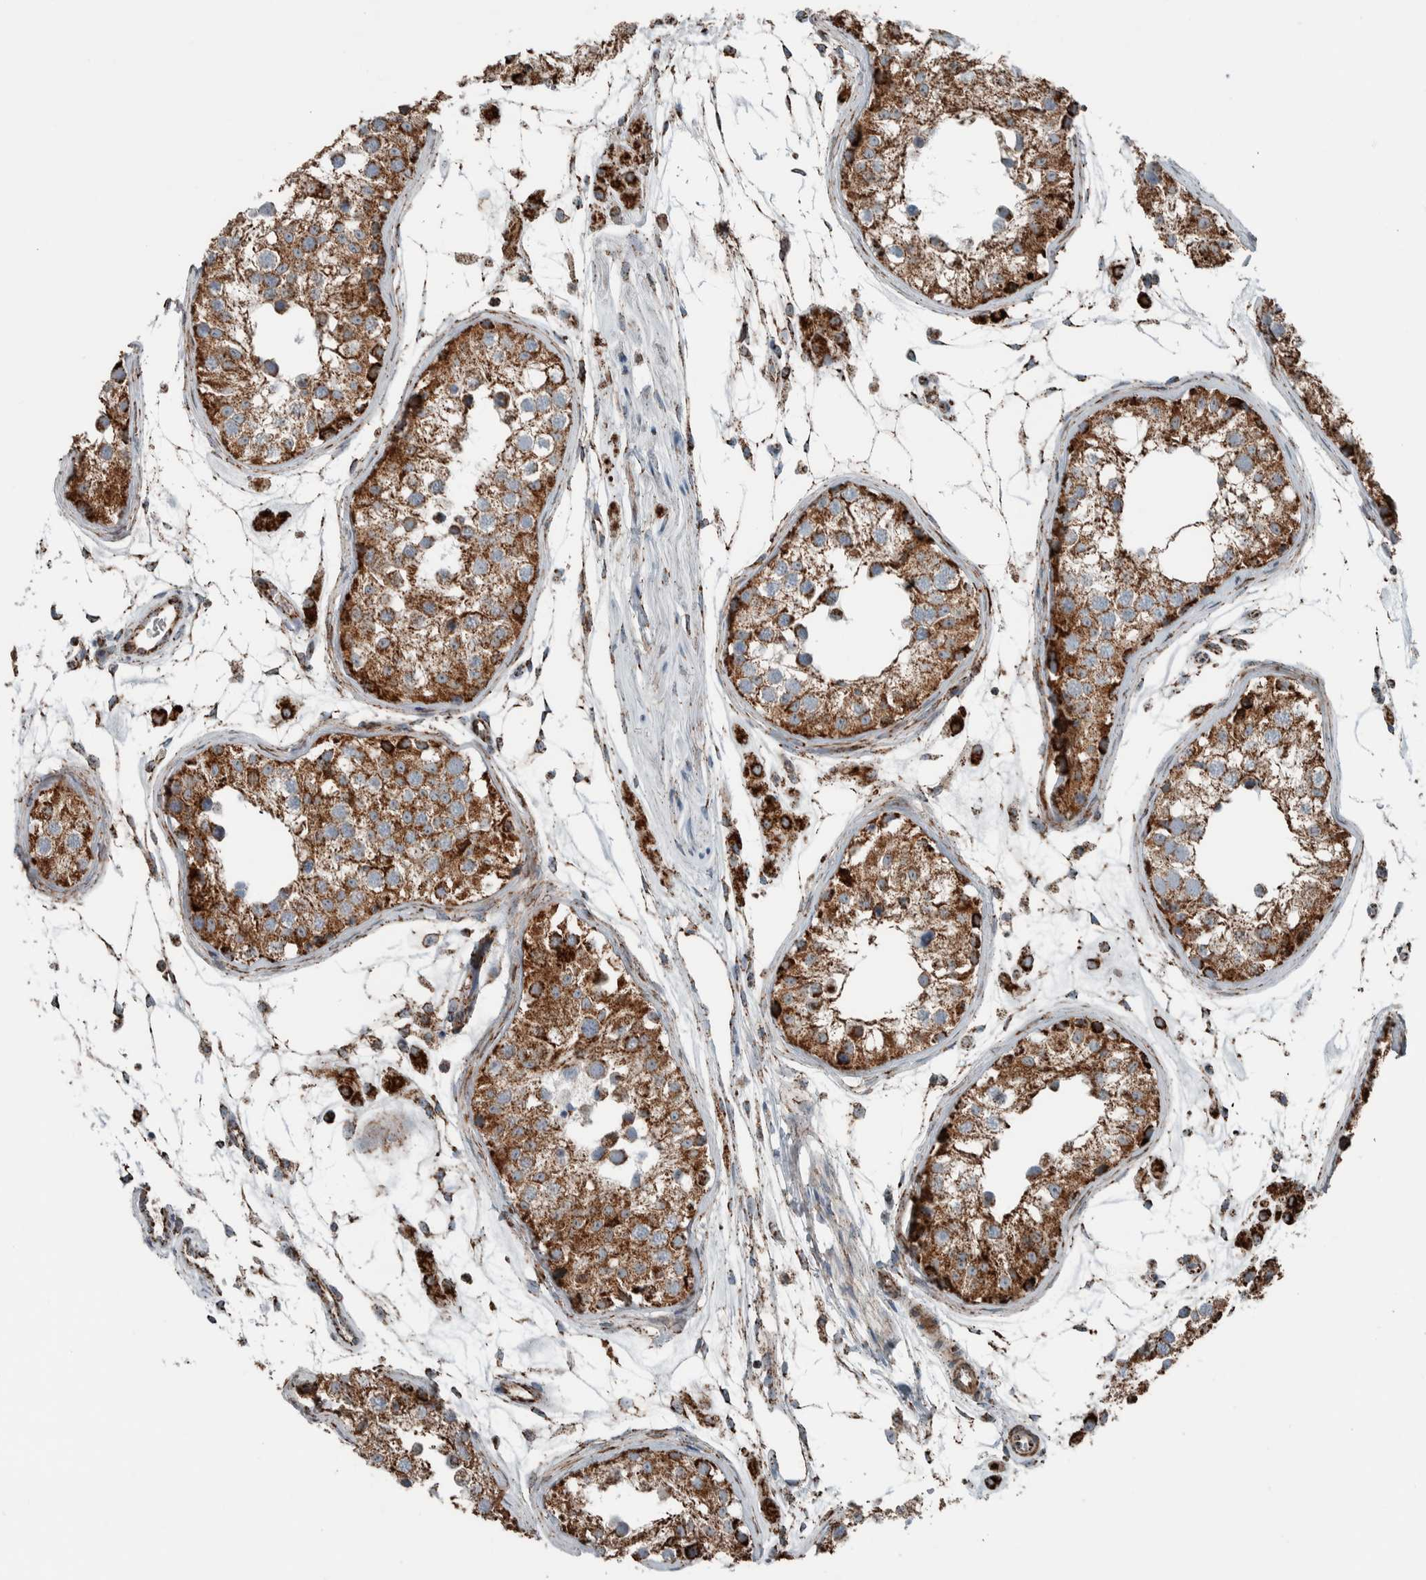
{"staining": {"intensity": "moderate", "quantity": ">75%", "location": "cytoplasmic/membranous"}, "tissue": "testis", "cell_type": "Cells in seminiferous ducts", "image_type": "normal", "snomed": [{"axis": "morphology", "description": "Normal tissue, NOS"}, {"axis": "morphology", "description": "Adenocarcinoma, metastatic, NOS"}, {"axis": "topography", "description": "Testis"}], "caption": "Testis stained for a protein (brown) shows moderate cytoplasmic/membranous positive positivity in about >75% of cells in seminiferous ducts.", "gene": "CNTROB", "patient": {"sex": "male", "age": 26}}